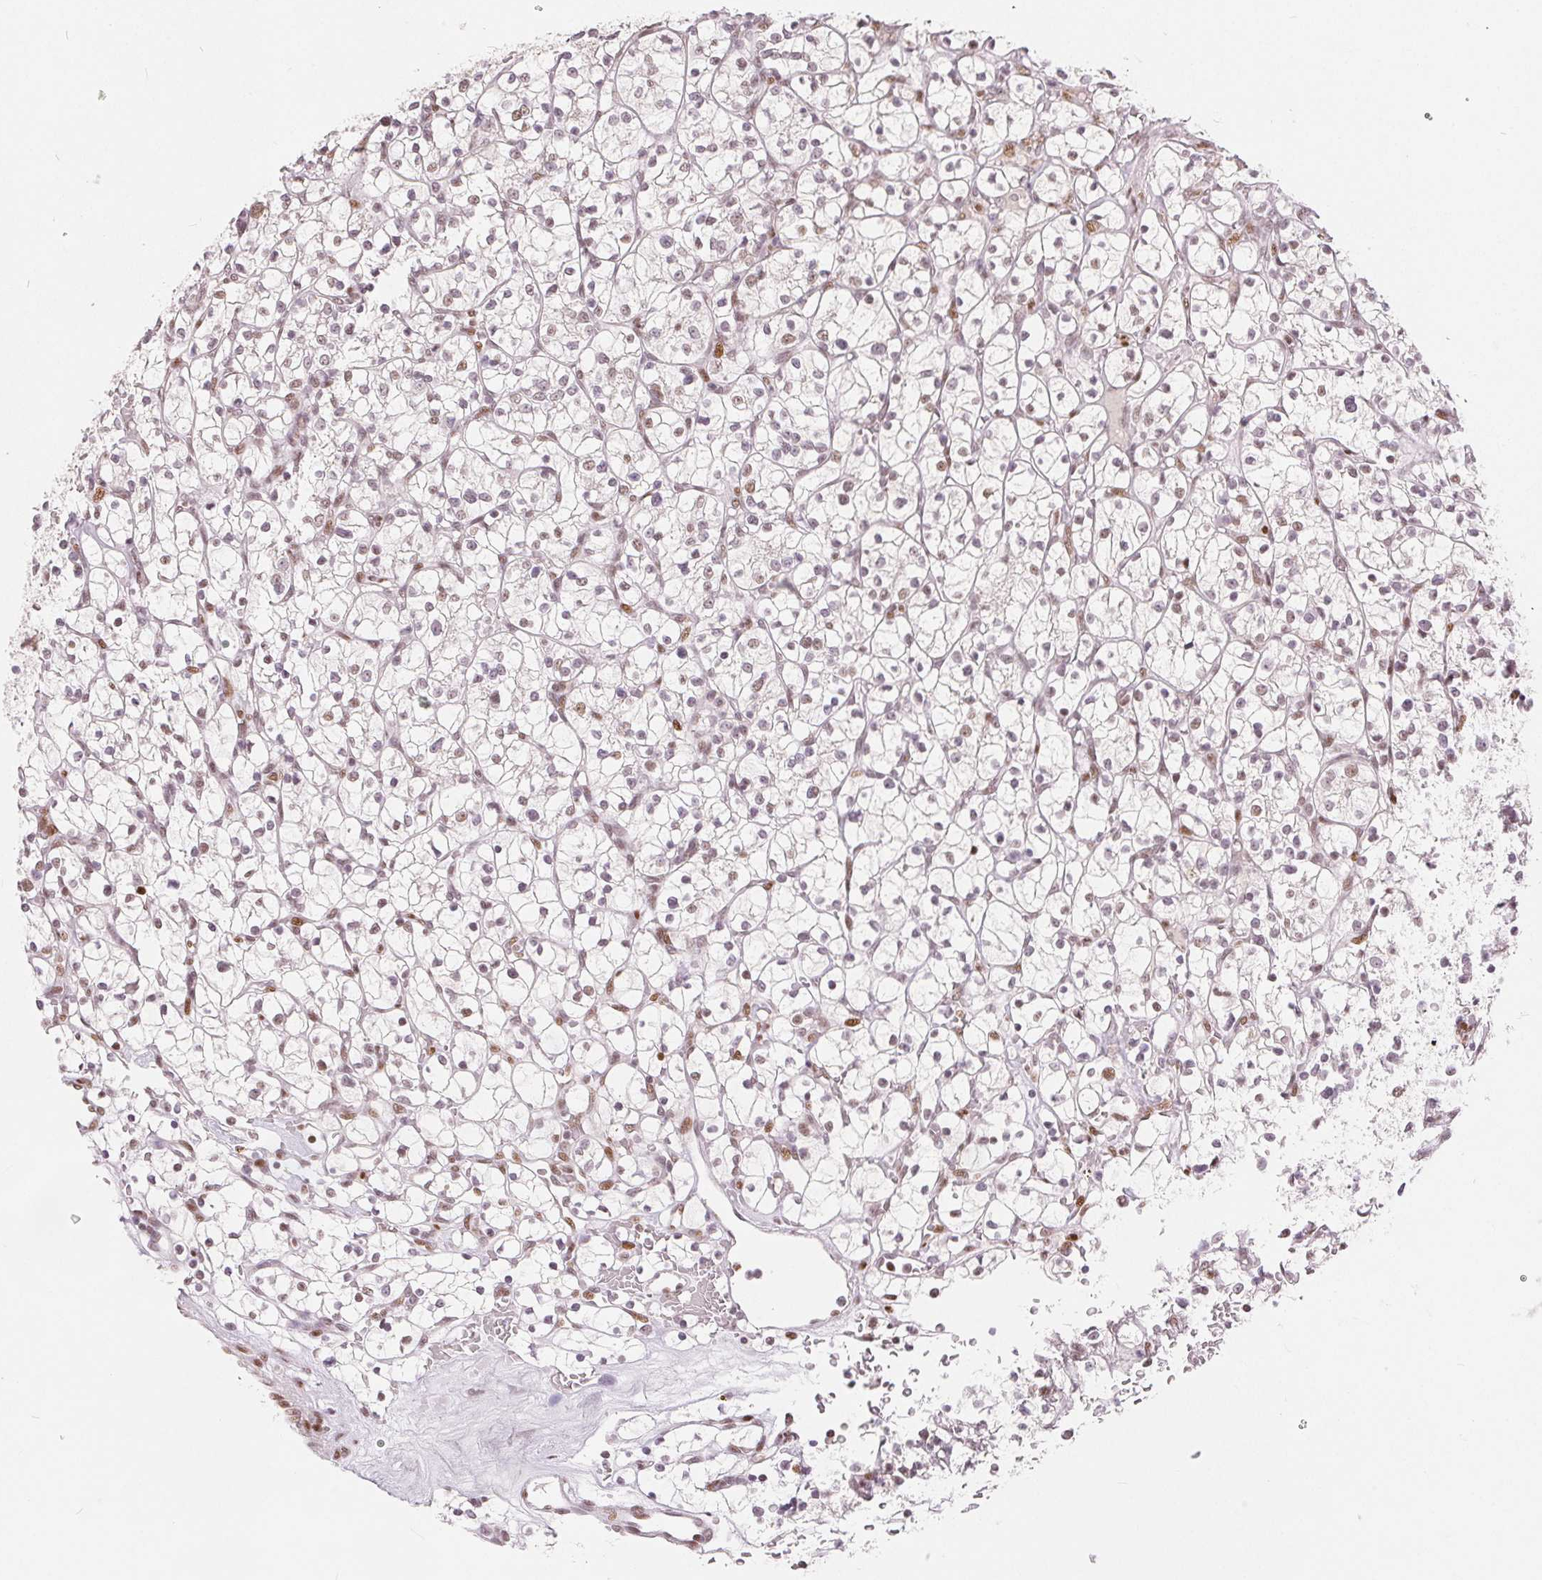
{"staining": {"intensity": "weak", "quantity": ">75%", "location": "nuclear"}, "tissue": "renal cancer", "cell_type": "Tumor cells", "image_type": "cancer", "snomed": [{"axis": "morphology", "description": "Adenocarcinoma, NOS"}, {"axis": "topography", "description": "Kidney"}], "caption": "Immunohistochemical staining of renal cancer (adenocarcinoma) exhibits weak nuclear protein positivity in approximately >75% of tumor cells.", "gene": "ZNF703", "patient": {"sex": "female", "age": 64}}